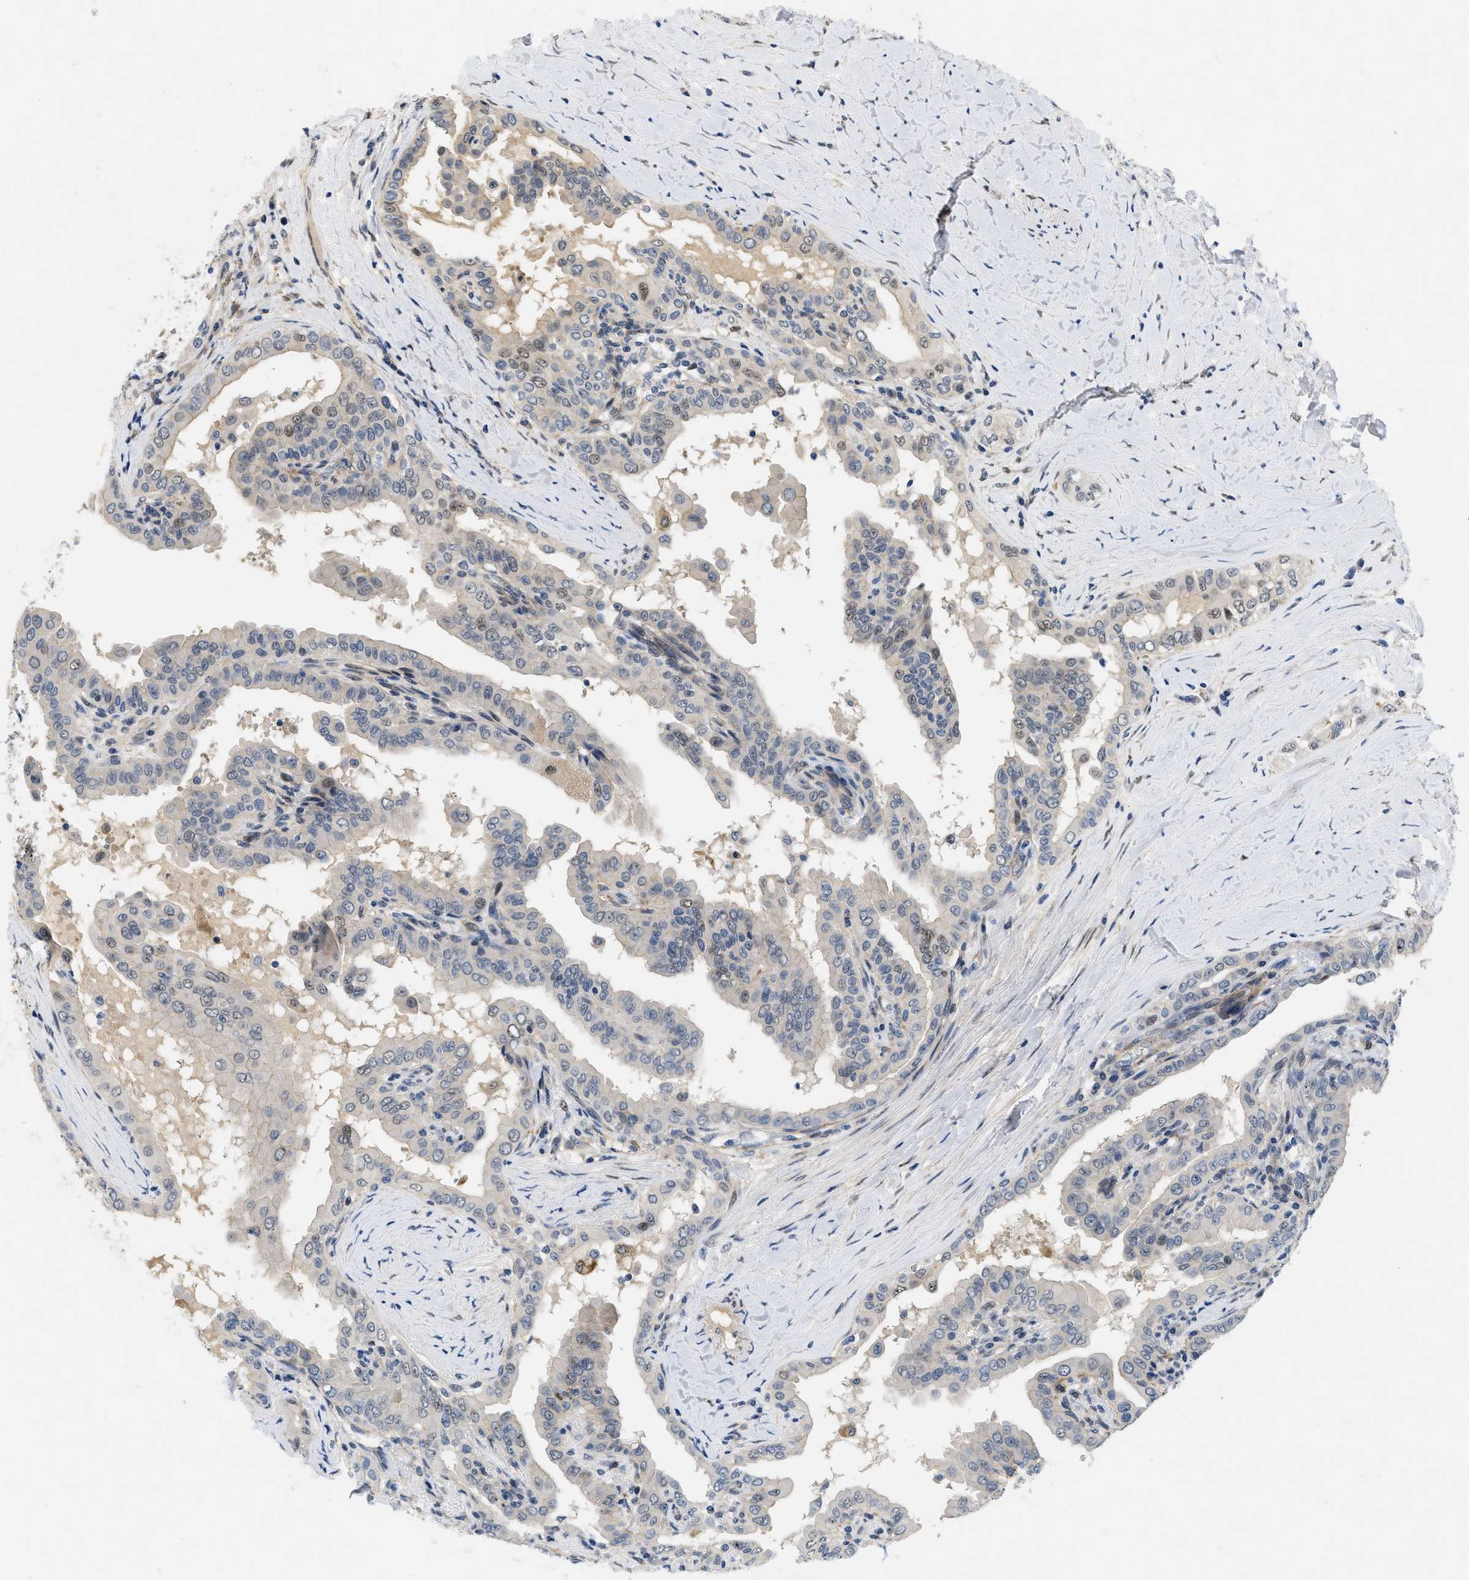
{"staining": {"intensity": "moderate", "quantity": "25%-75%", "location": "nuclear"}, "tissue": "thyroid cancer", "cell_type": "Tumor cells", "image_type": "cancer", "snomed": [{"axis": "morphology", "description": "Papillary adenocarcinoma, NOS"}, {"axis": "topography", "description": "Thyroid gland"}], "caption": "Moderate nuclear staining is seen in approximately 25%-75% of tumor cells in papillary adenocarcinoma (thyroid). The staining was performed using DAB to visualize the protein expression in brown, while the nuclei were stained in blue with hematoxylin (Magnification: 20x).", "gene": "VIP", "patient": {"sex": "male", "age": 33}}